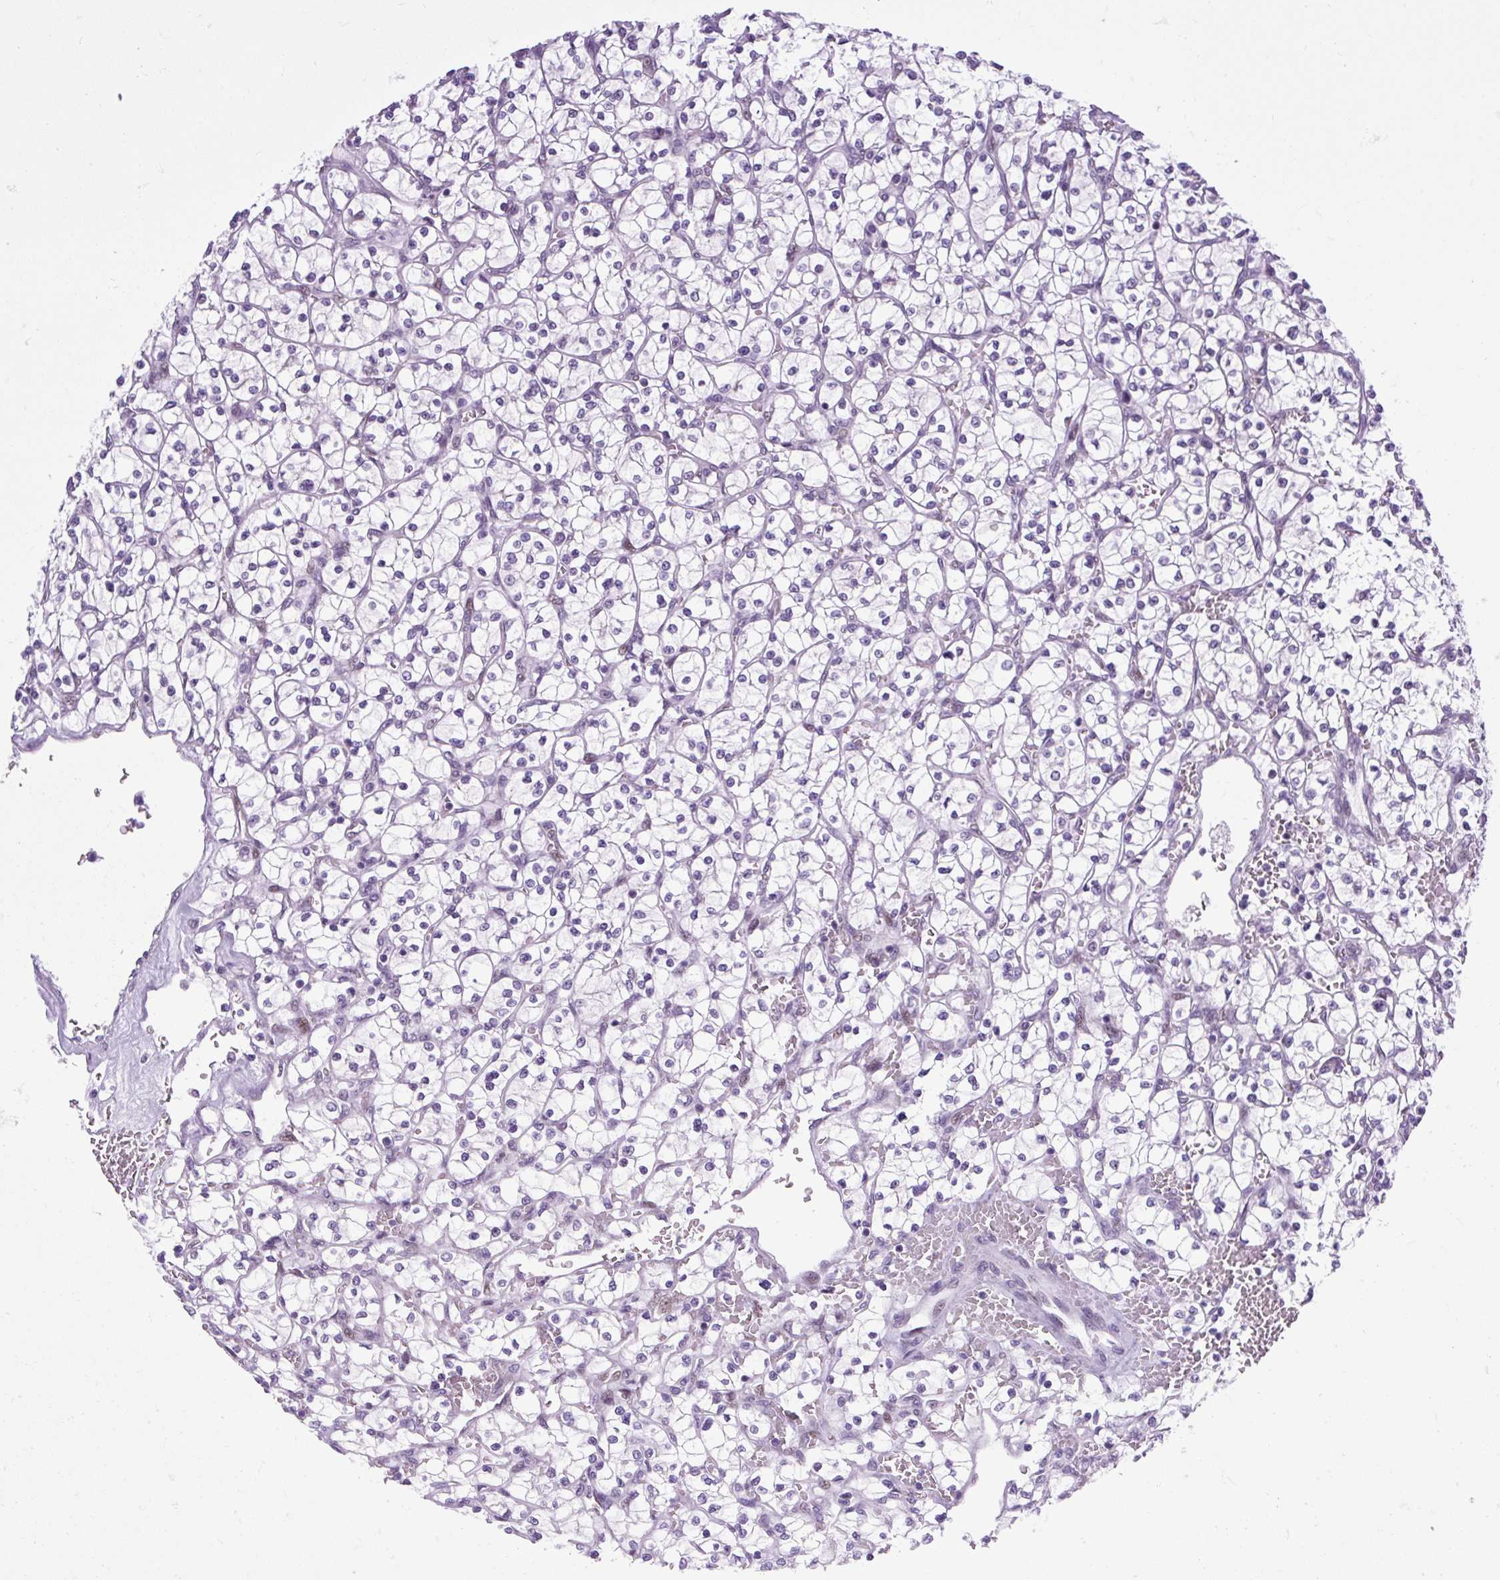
{"staining": {"intensity": "negative", "quantity": "none", "location": "none"}, "tissue": "renal cancer", "cell_type": "Tumor cells", "image_type": "cancer", "snomed": [{"axis": "morphology", "description": "Adenocarcinoma, NOS"}, {"axis": "topography", "description": "Kidney"}], "caption": "Renal adenocarcinoma was stained to show a protein in brown. There is no significant staining in tumor cells.", "gene": "CLK2", "patient": {"sex": "female", "age": 64}}